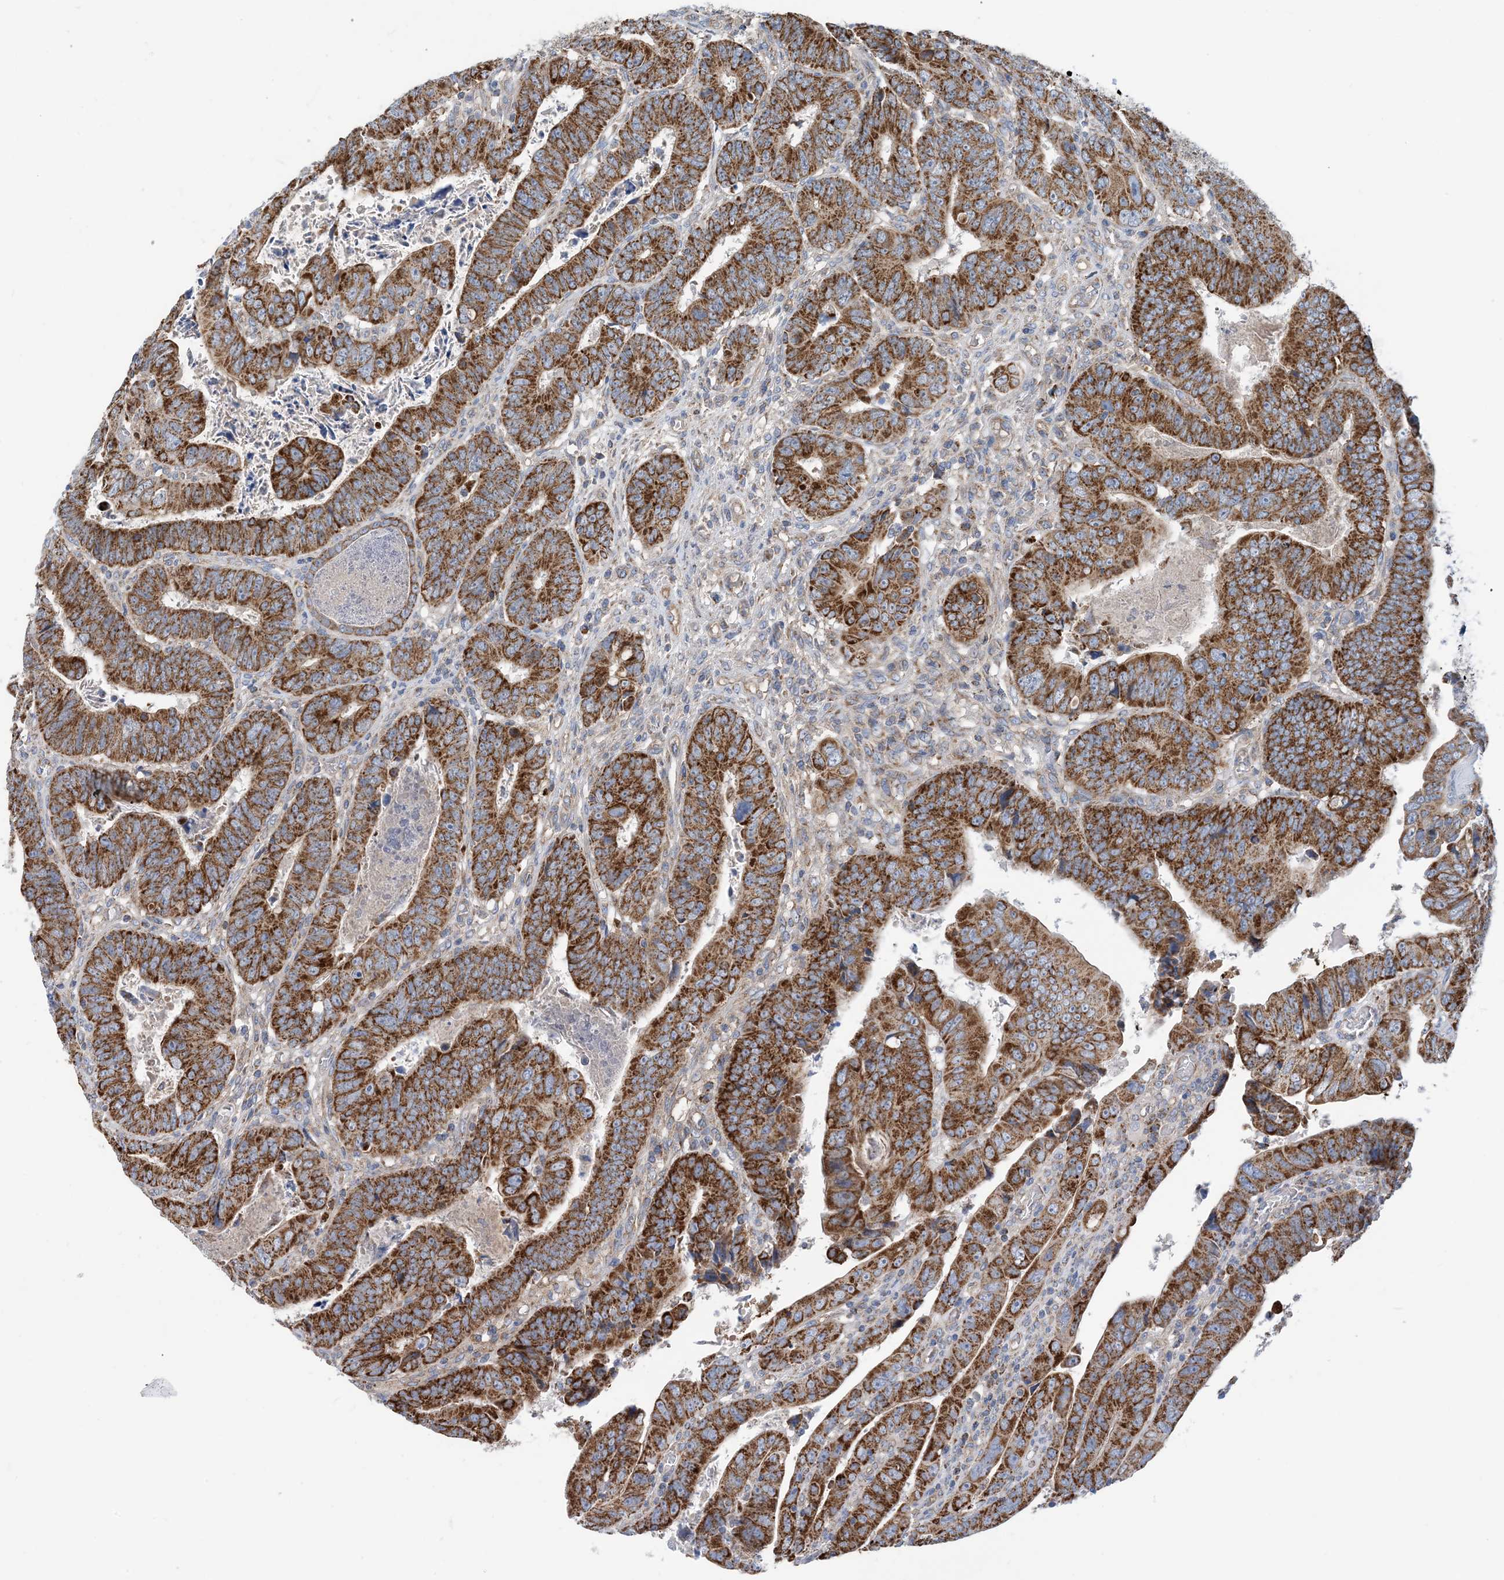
{"staining": {"intensity": "strong", "quantity": ">75%", "location": "cytoplasmic/membranous"}, "tissue": "colorectal cancer", "cell_type": "Tumor cells", "image_type": "cancer", "snomed": [{"axis": "morphology", "description": "Normal tissue, NOS"}, {"axis": "morphology", "description": "Adenocarcinoma, NOS"}, {"axis": "topography", "description": "Rectum"}], "caption": "Immunohistochemistry (DAB (3,3'-diaminobenzidine)) staining of colorectal cancer reveals strong cytoplasmic/membranous protein staining in about >75% of tumor cells.", "gene": "PHOSPHO2", "patient": {"sex": "female", "age": 65}}